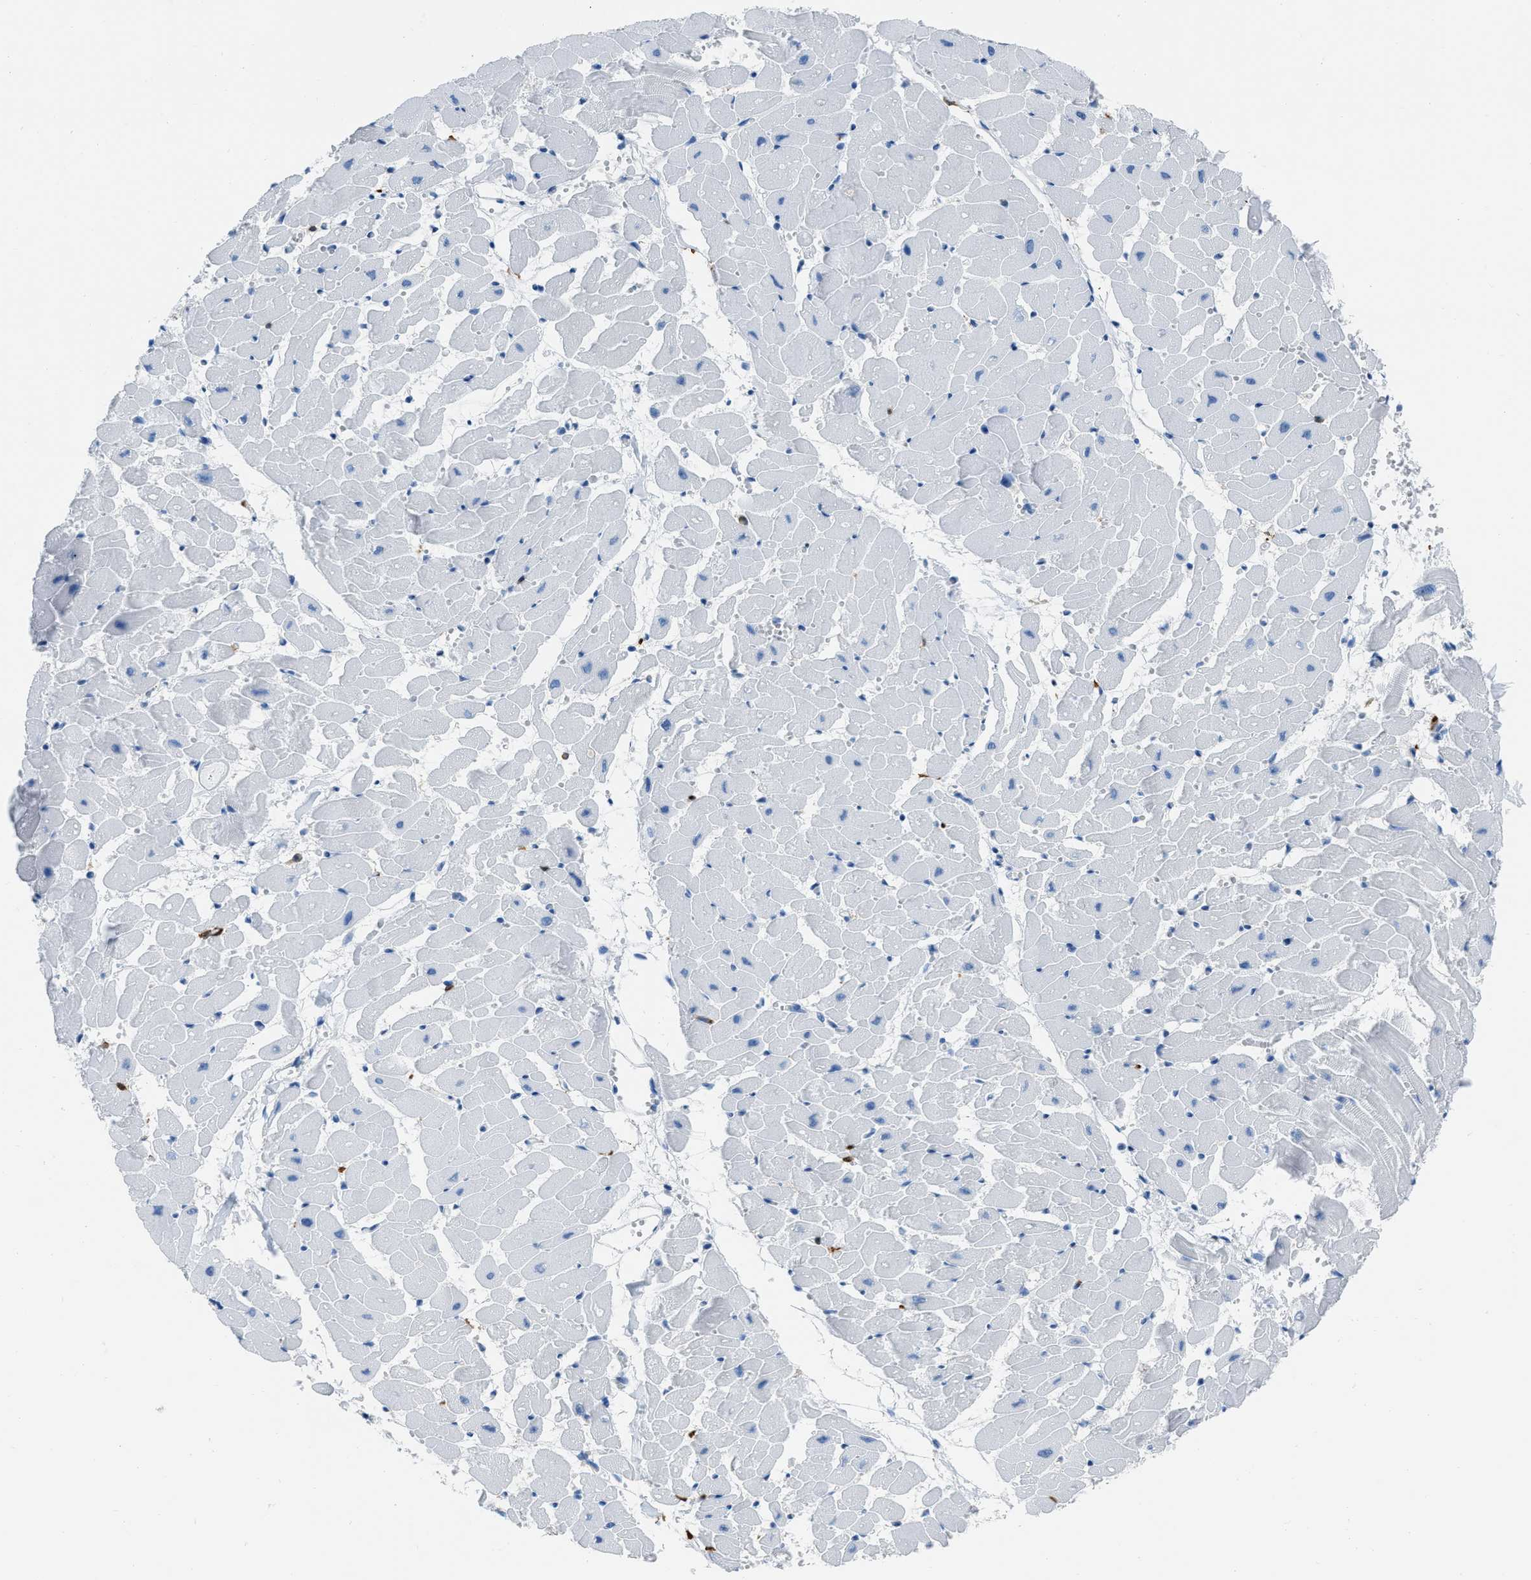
{"staining": {"intensity": "negative", "quantity": "none", "location": "none"}, "tissue": "heart muscle", "cell_type": "Cardiomyocytes", "image_type": "normal", "snomed": [{"axis": "morphology", "description": "Normal tissue, NOS"}, {"axis": "topography", "description": "Heart"}], "caption": "Heart muscle was stained to show a protein in brown. There is no significant staining in cardiomyocytes. The staining is performed using DAB brown chromogen with nuclei counter-stained in using hematoxylin.", "gene": "LSP1", "patient": {"sex": "female", "age": 19}}